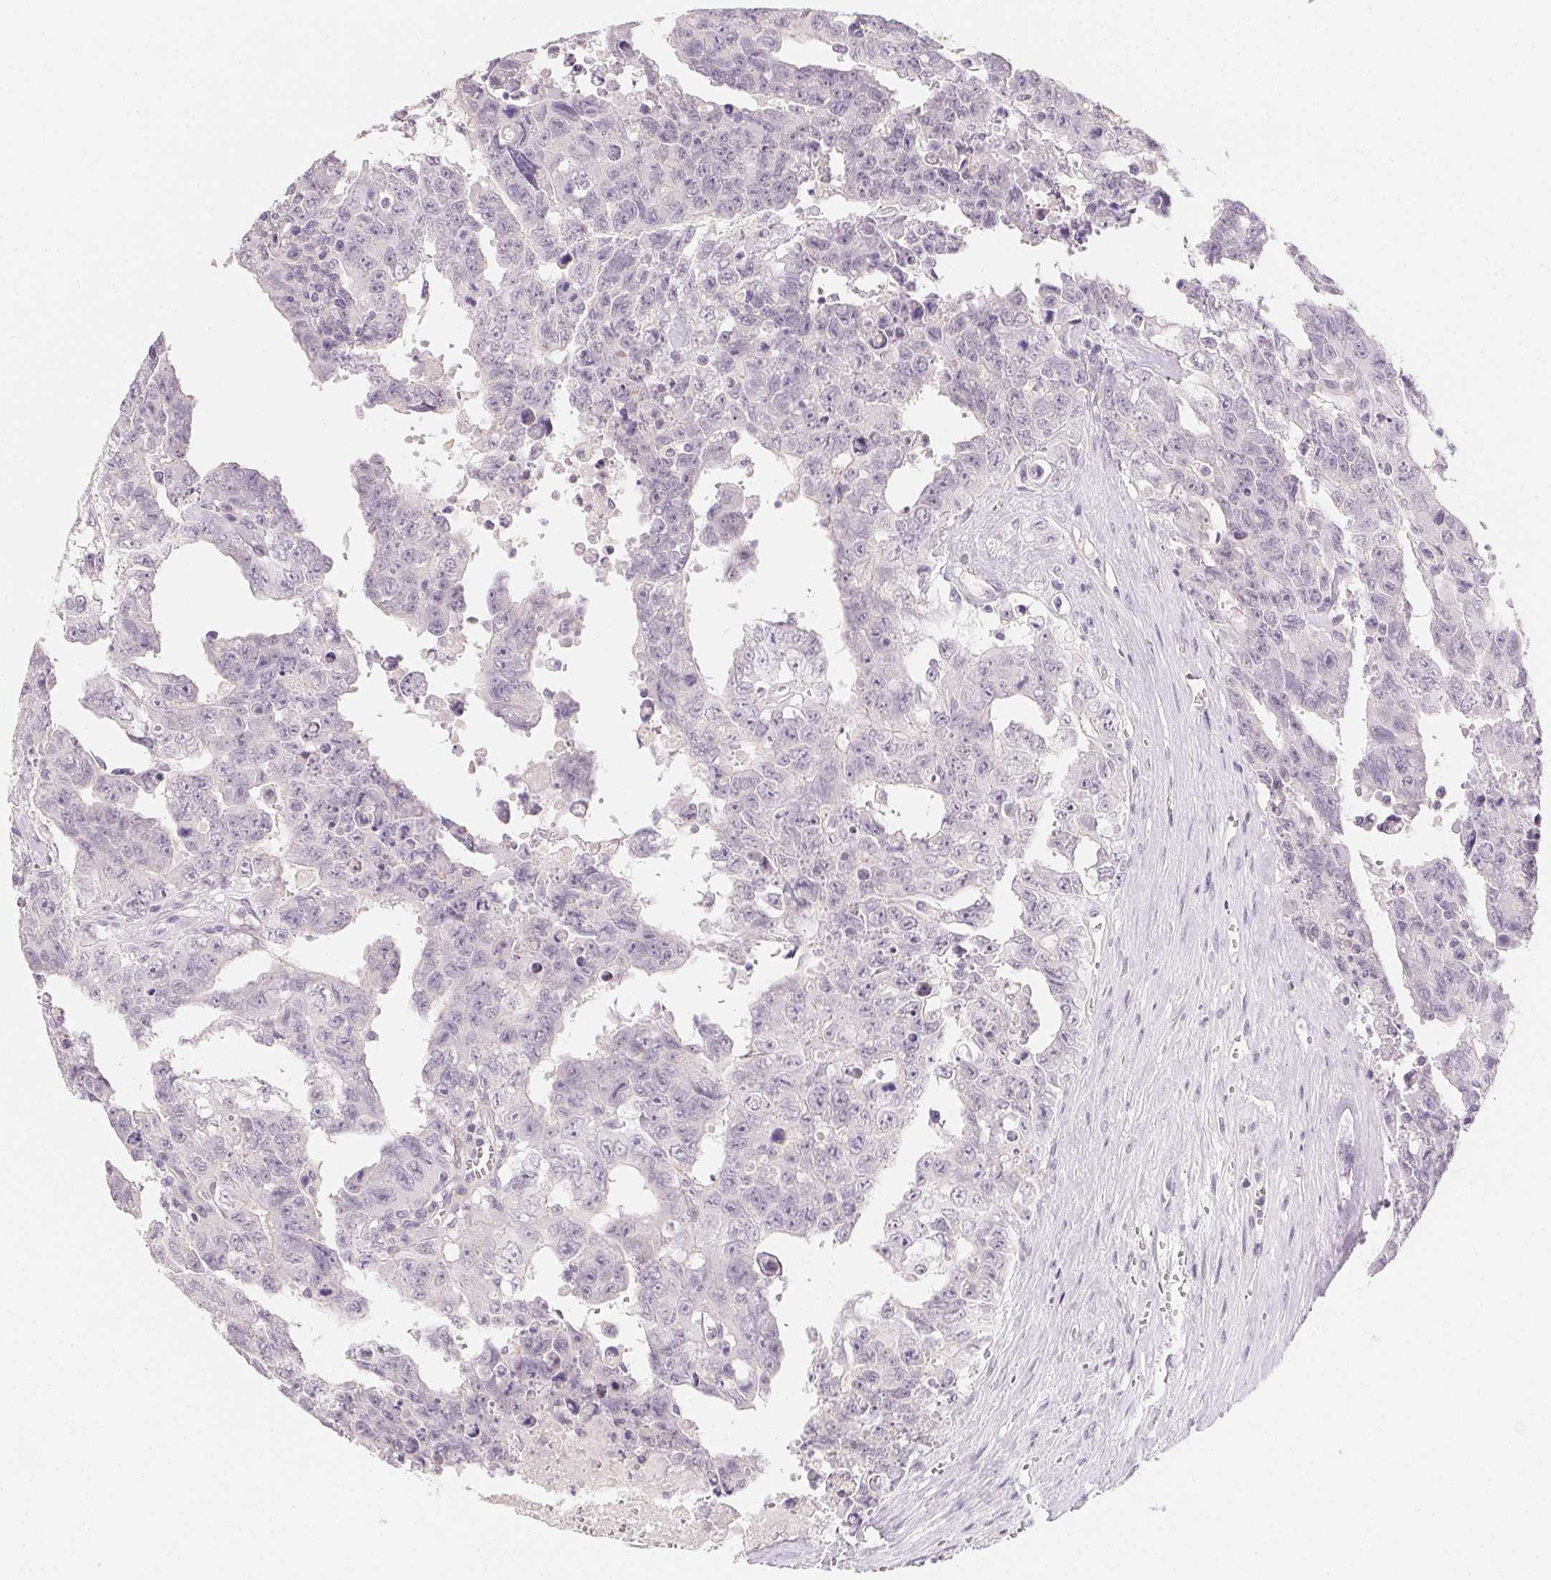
{"staining": {"intensity": "negative", "quantity": "none", "location": "none"}, "tissue": "testis cancer", "cell_type": "Tumor cells", "image_type": "cancer", "snomed": [{"axis": "morphology", "description": "Carcinoma, Embryonal, NOS"}, {"axis": "topography", "description": "Testis"}], "caption": "High power microscopy micrograph of an IHC photomicrograph of embryonal carcinoma (testis), revealing no significant staining in tumor cells. (Immunohistochemistry (ihc), brightfield microscopy, high magnification).", "gene": "ZBBX", "patient": {"sex": "male", "age": 24}}